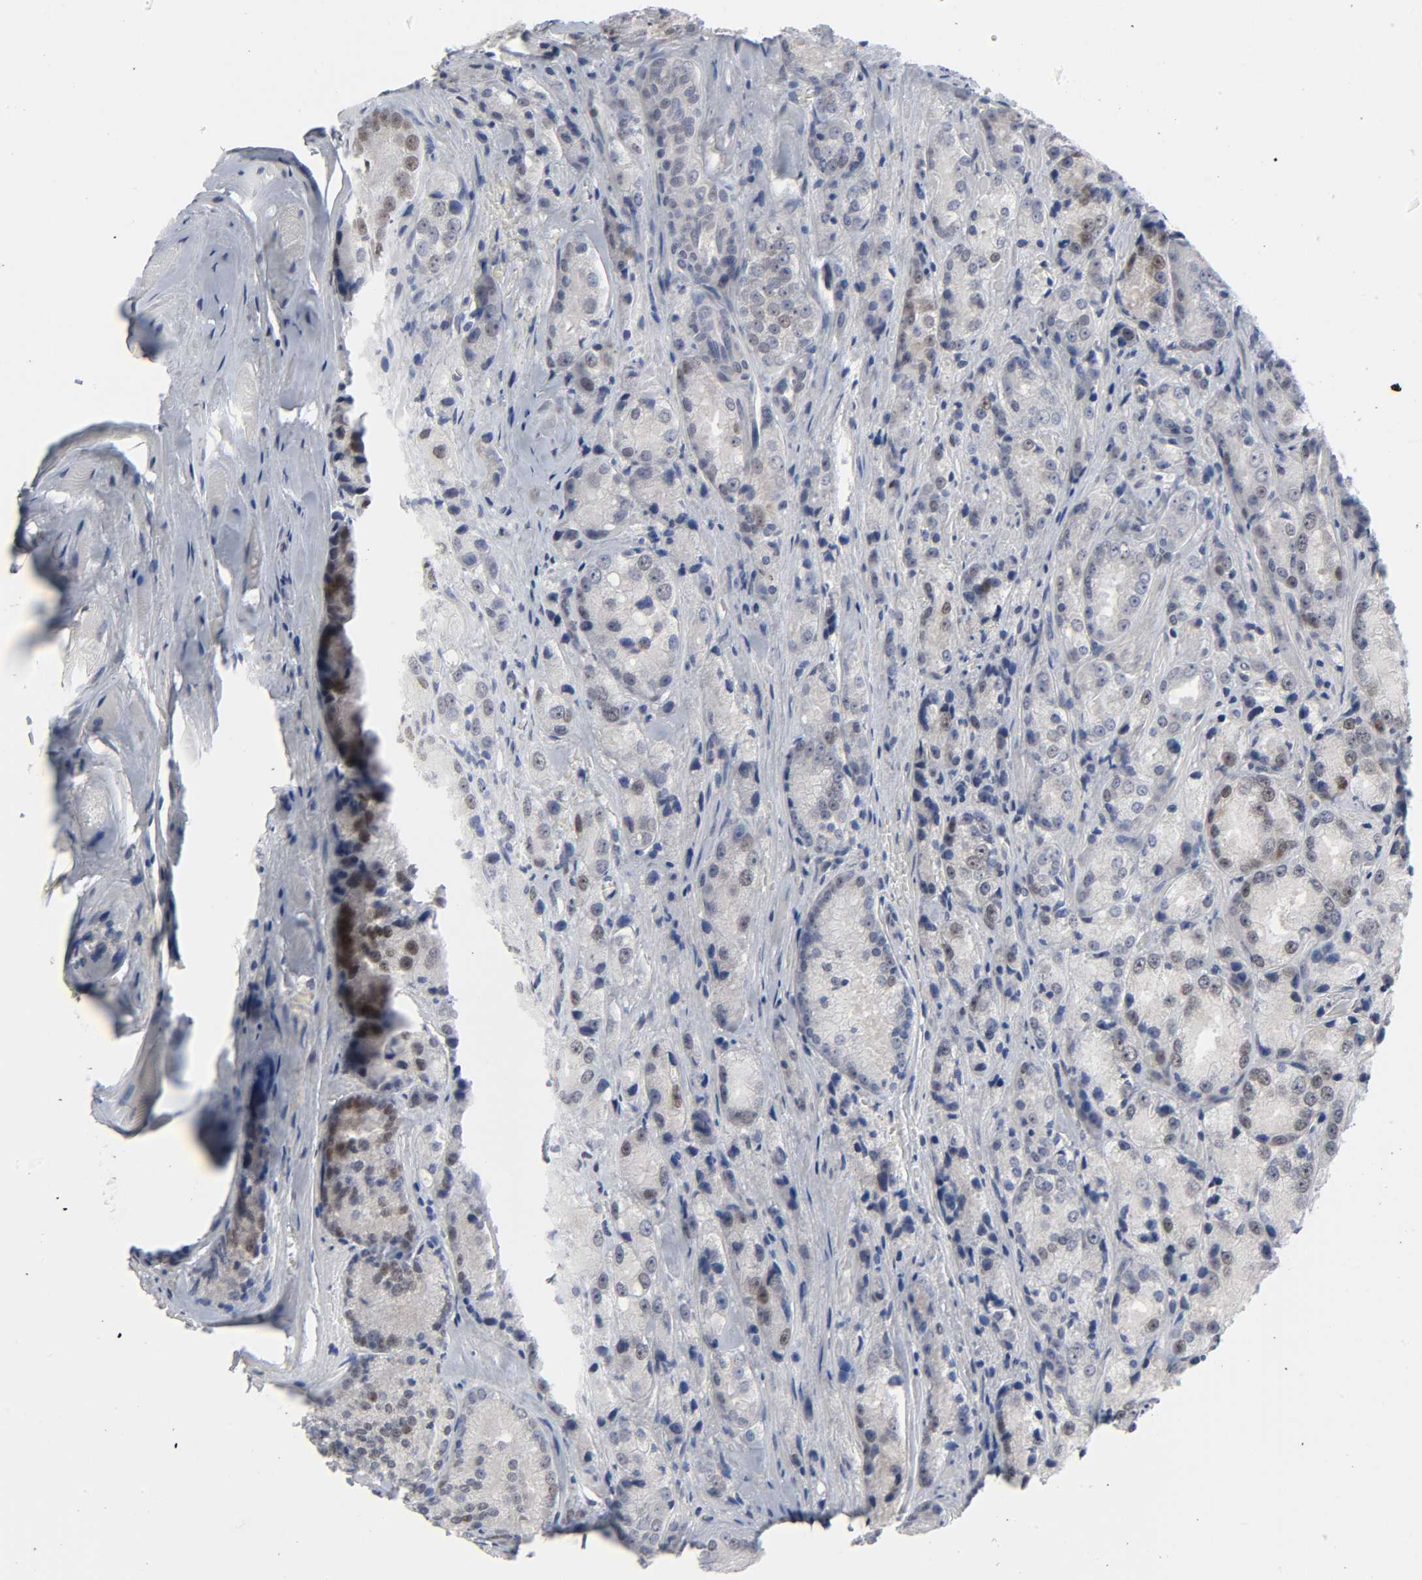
{"staining": {"intensity": "weak", "quantity": "<25%", "location": "nuclear"}, "tissue": "prostate cancer", "cell_type": "Tumor cells", "image_type": "cancer", "snomed": [{"axis": "morphology", "description": "Adenocarcinoma, Low grade"}, {"axis": "topography", "description": "Prostate"}], "caption": "Prostate cancer (adenocarcinoma (low-grade)) was stained to show a protein in brown. There is no significant staining in tumor cells.", "gene": "SALL2", "patient": {"sex": "male", "age": 64}}